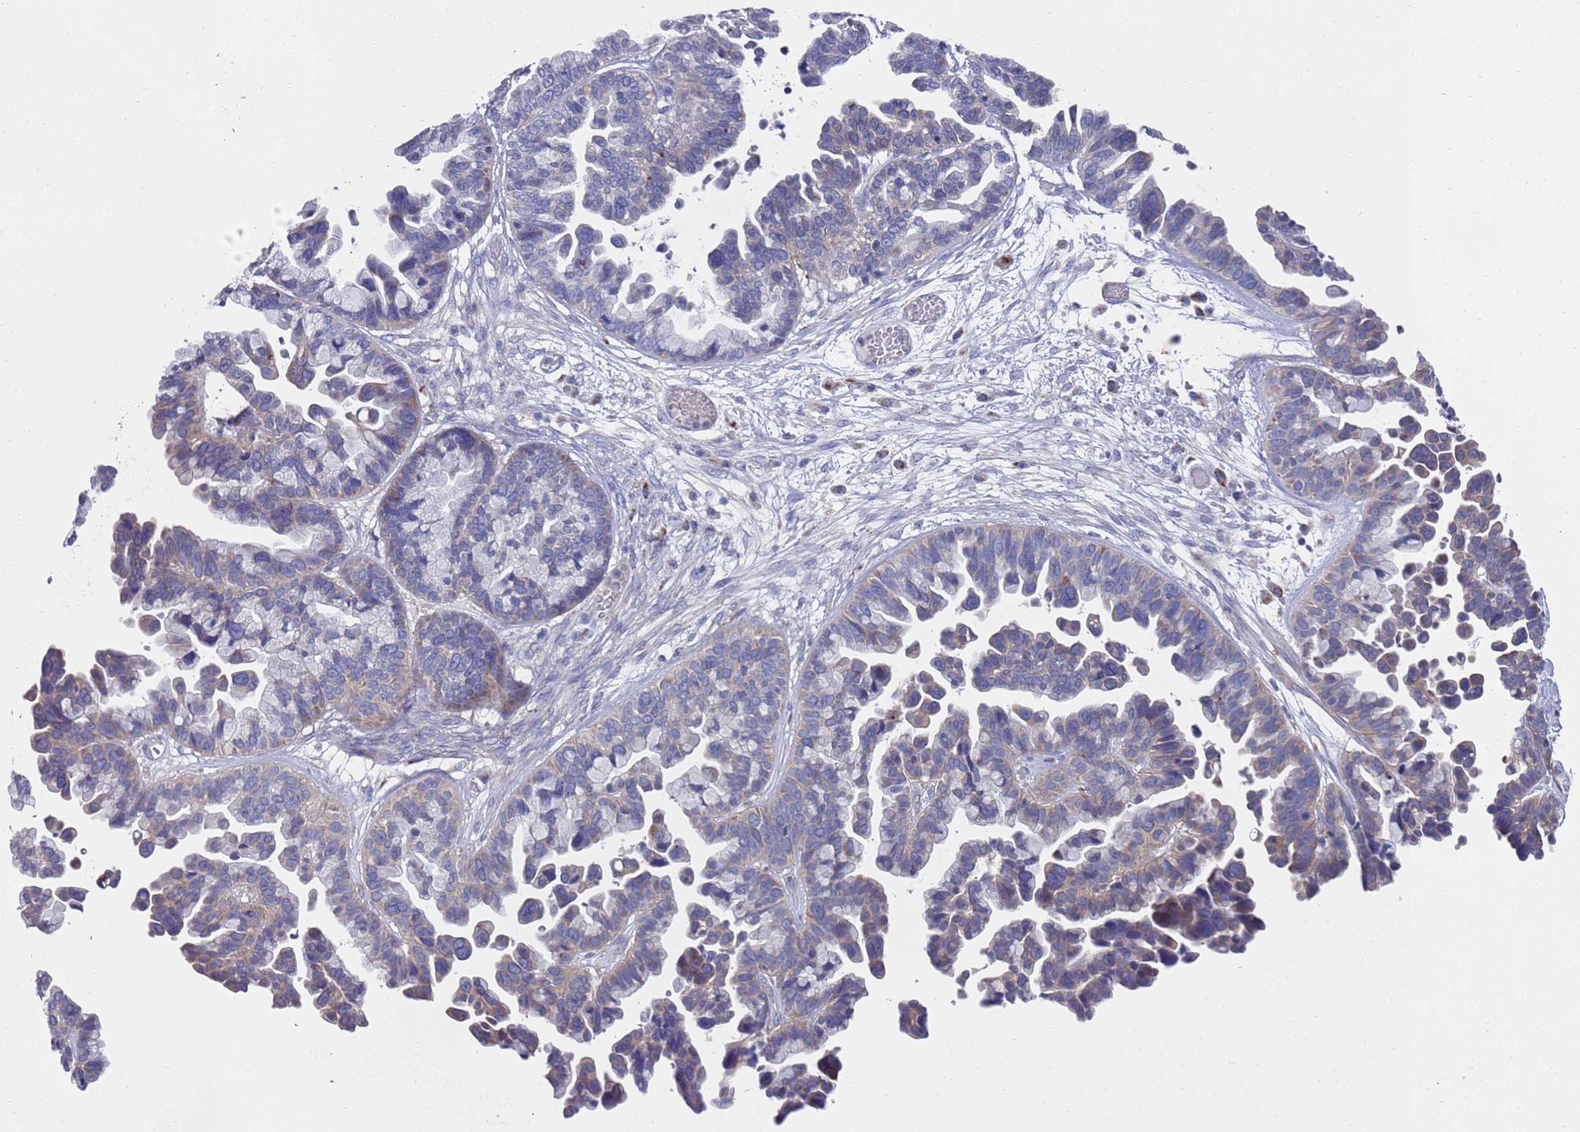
{"staining": {"intensity": "weak", "quantity": "25%-75%", "location": "cytoplasmic/membranous"}, "tissue": "ovarian cancer", "cell_type": "Tumor cells", "image_type": "cancer", "snomed": [{"axis": "morphology", "description": "Cystadenocarcinoma, serous, NOS"}, {"axis": "topography", "description": "Ovary"}], "caption": "The image shows staining of ovarian cancer, revealing weak cytoplasmic/membranous protein expression (brown color) within tumor cells.", "gene": "NPEPPS", "patient": {"sex": "female", "age": 56}}